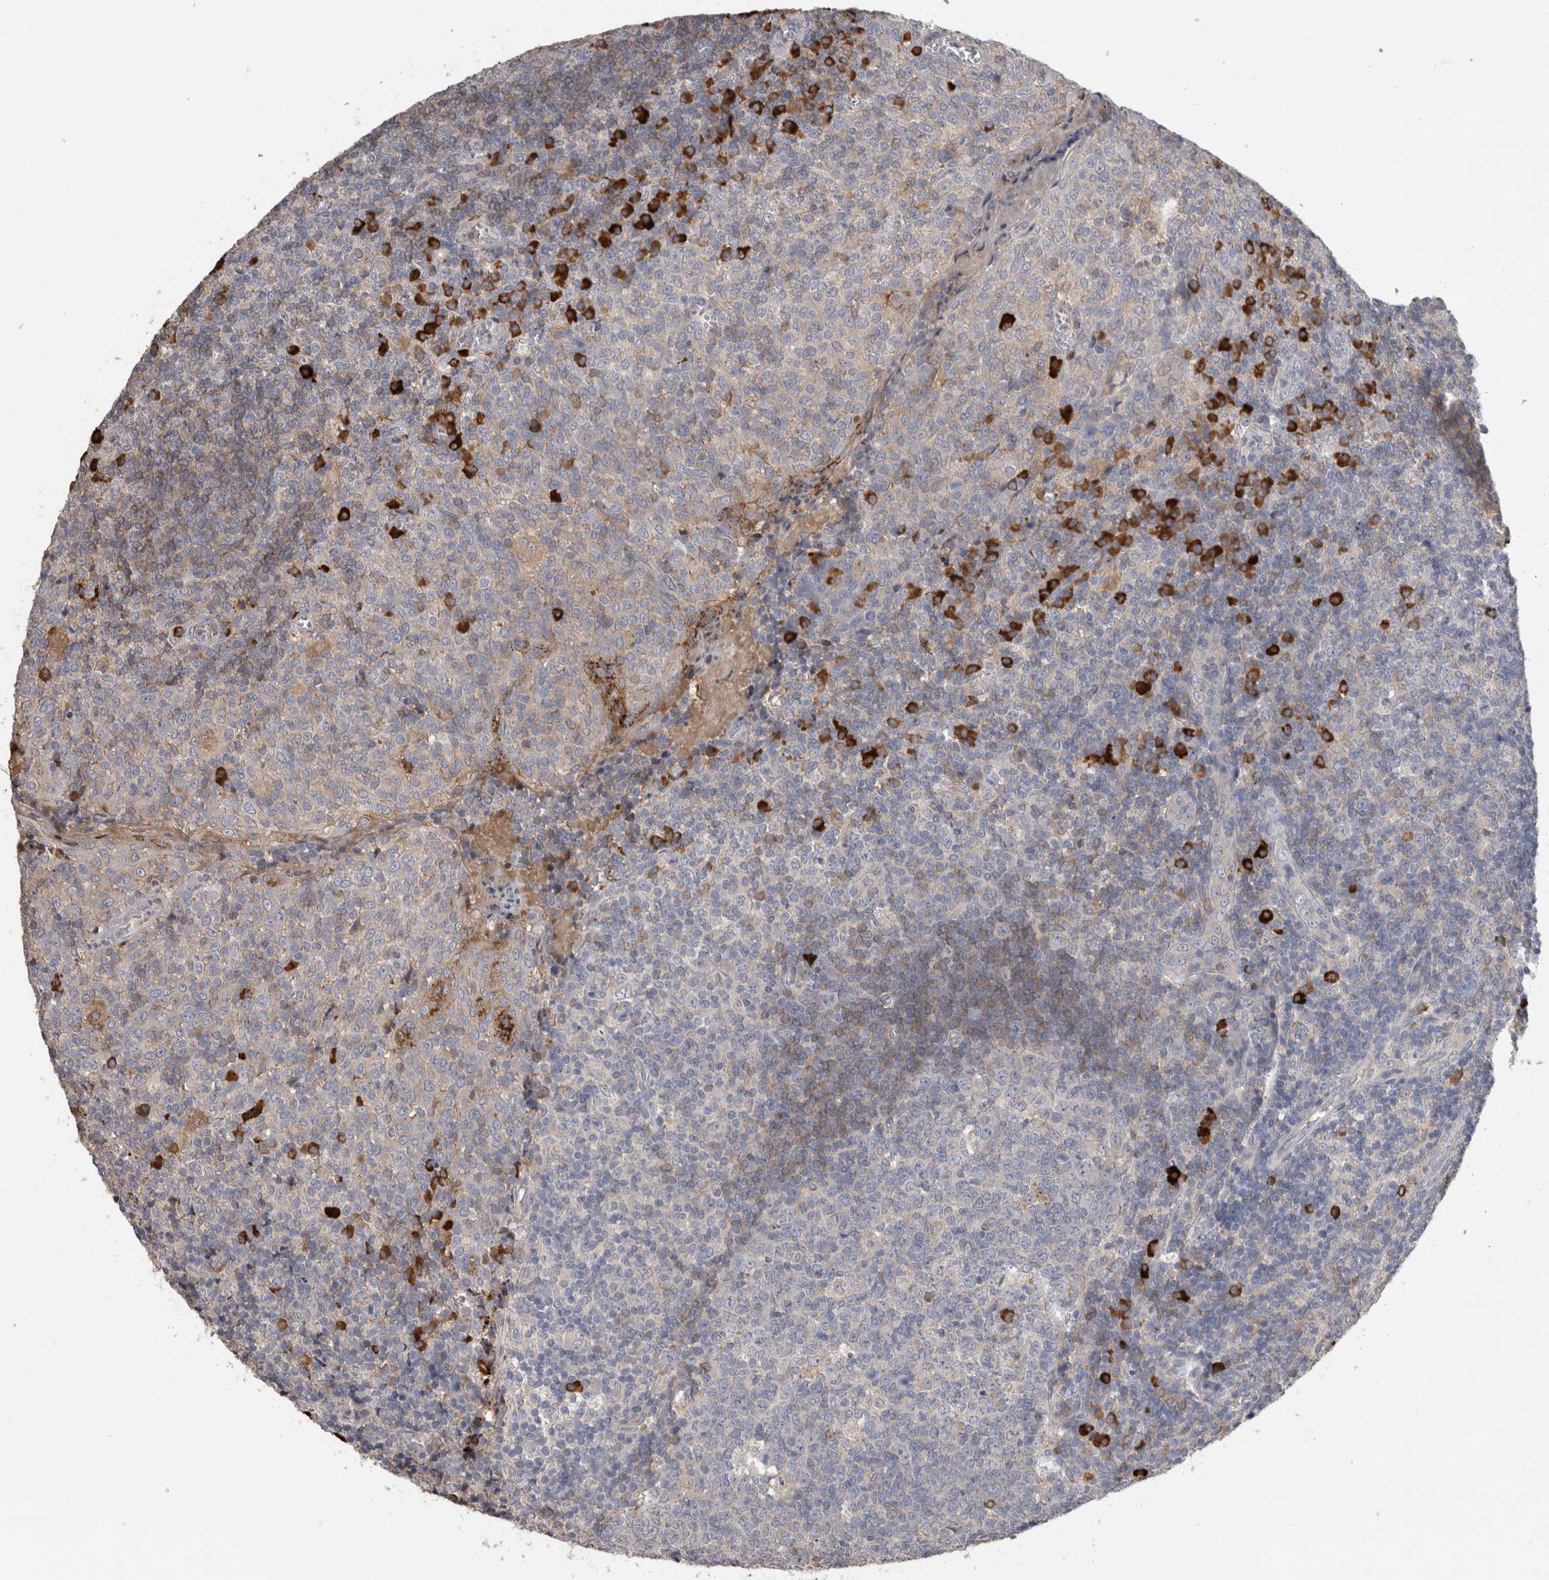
{"staining": {"intensity": "strong", "quantity": "<25%", "location": "cytoplasmic/membranous"}, "tissue": "tonsil", "cell_type": "Germinal center cells", "image_type": "normal", "snomed": [{"axis": "morphology", "description": "Normal tissue, NOS"}, {"axis": "topography", "description": "Tonsil"}], "caption": "Protein analysis of normal tonsil exhibits strong cytoplasmic/membranous staining in about <25% of germinal center cells.", "gene": "PPP3CC", "patient": {"sex": "female", "age": 19}}